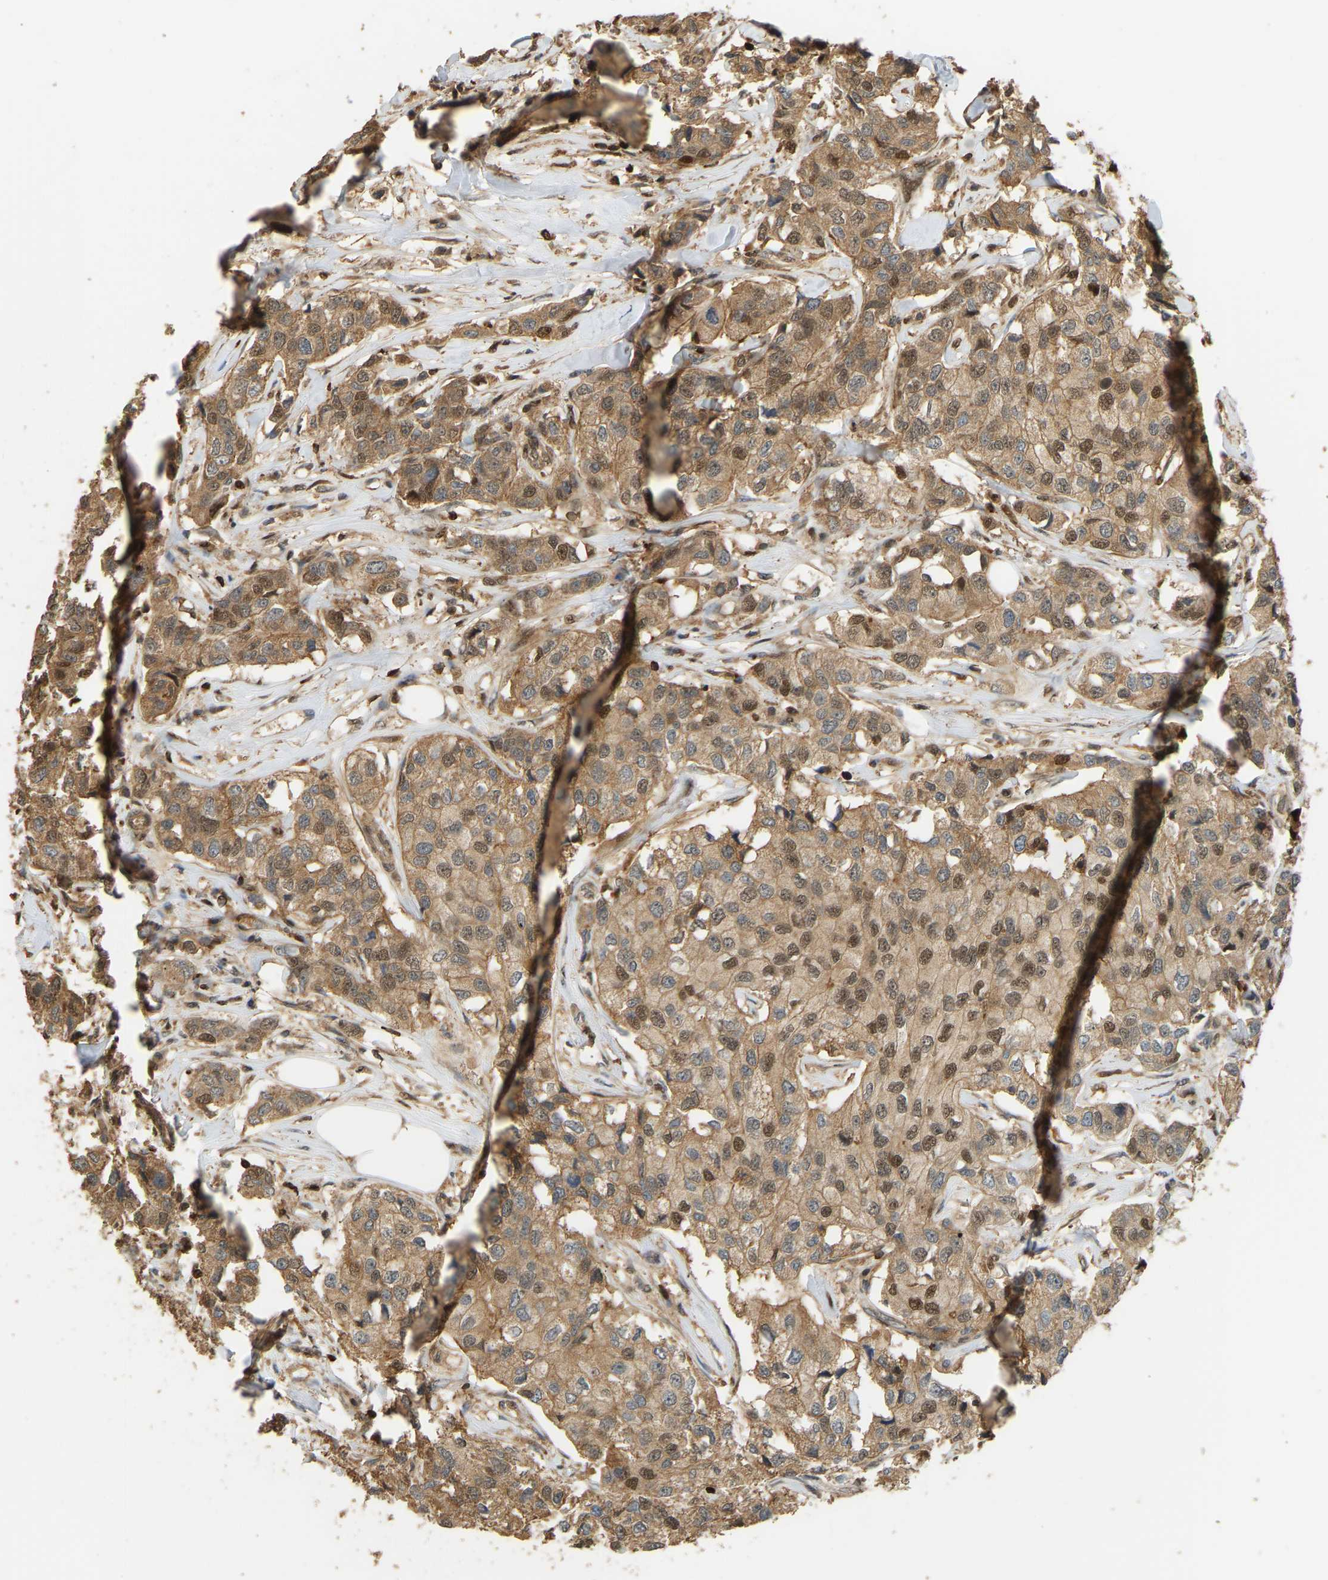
{"staining": {"intensity": "moderate", "quantity": ">75%", "location": "cytoplasmic/membranous"}, "tissue": "breast cancer", "cell_type": "Tumor cells", "image_type": "cancer", "snomed": [{"axis": "morphology", "description": "Duct carcinoma"}, {"axis": "topography", "description": "Breast"}], "caption": "Breast cancer (intraductal carcinoma) stained for a protein reveals moderate cytoplasmic/membranous positivity in tumor cells. (Brightfield microscopy of DAB IHC at high magnification).", "gene": "GOPC", "patient": {"sex": "female", "age": 80}}